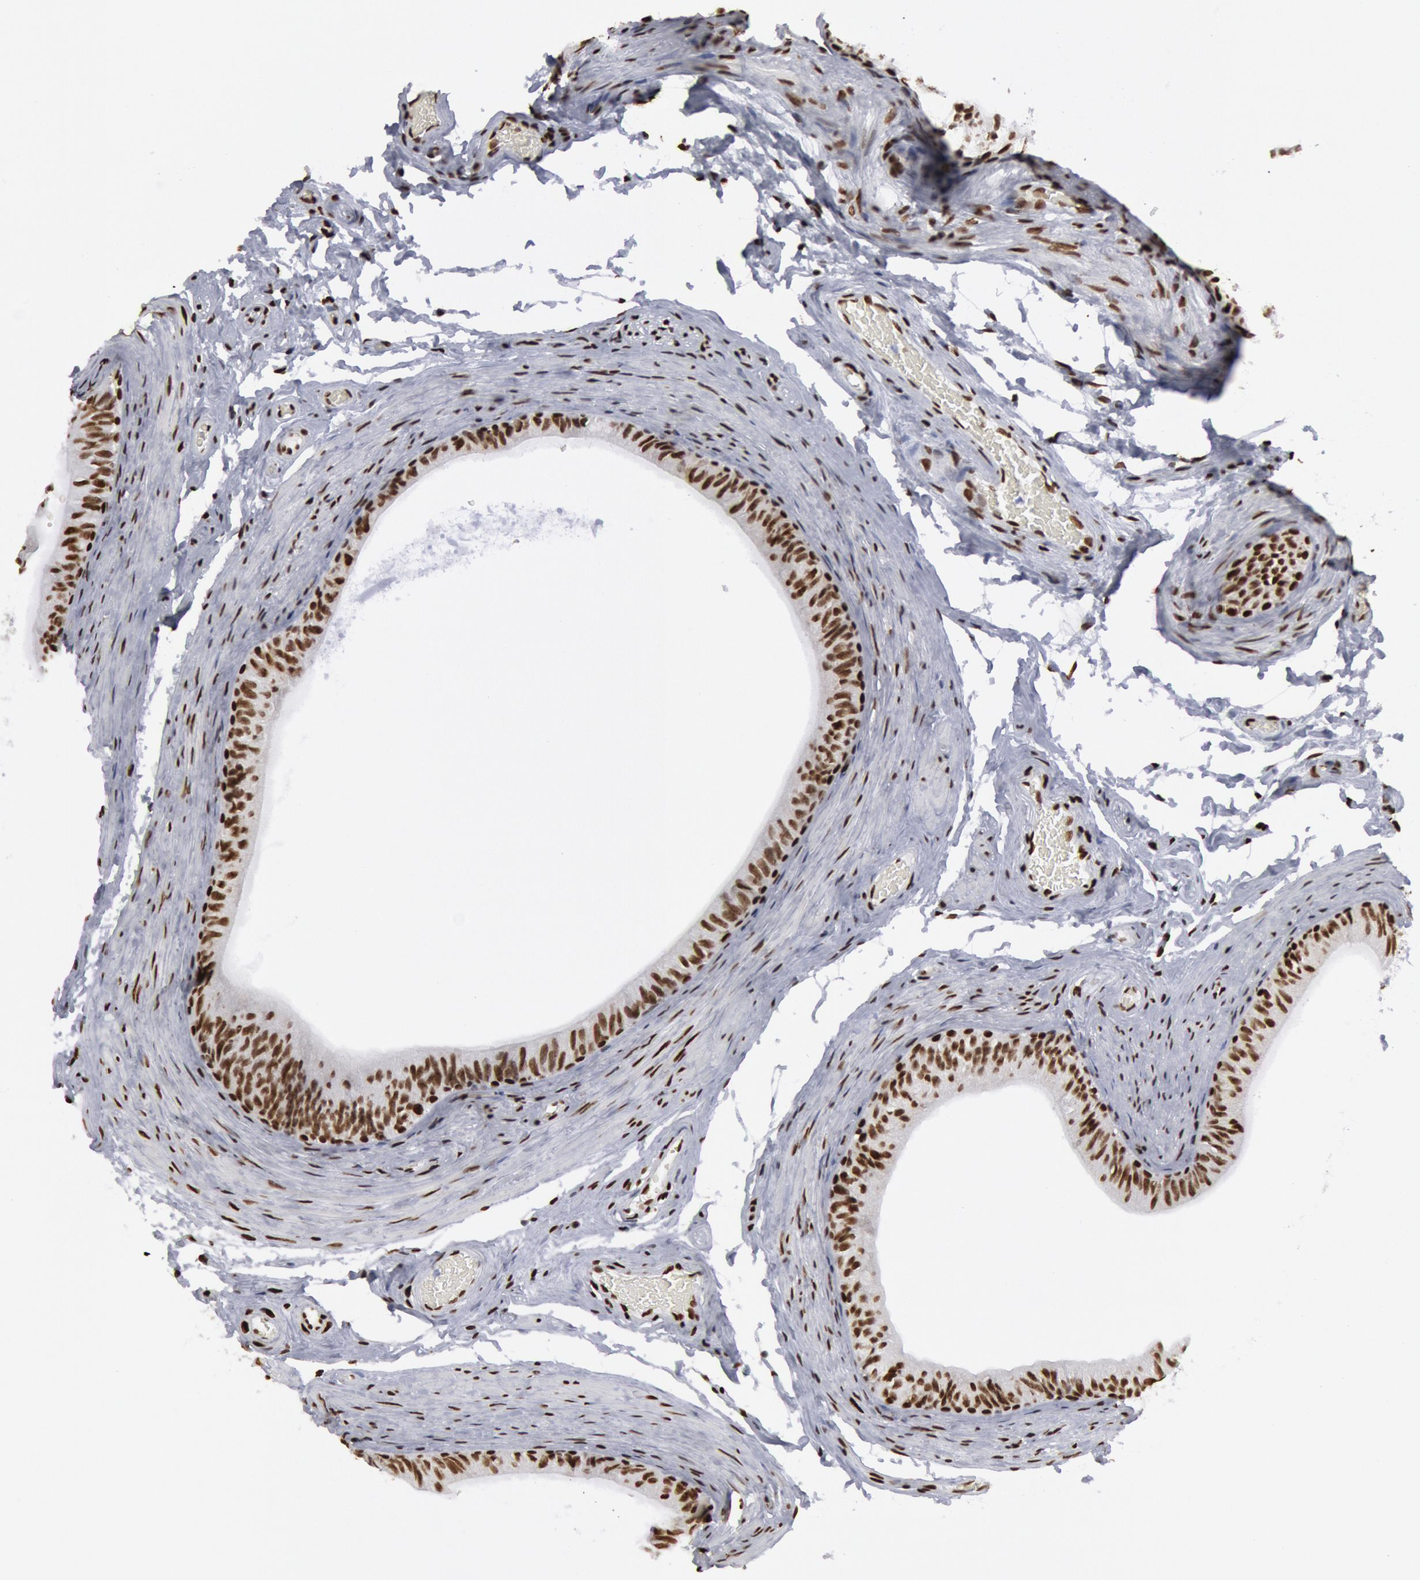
{"staining": {"intensity": "strong", "quantity": ">75%", "location": "nuclear"}, "tissue": "epididymis", "cell_type": "Glandular cells", "image_type": "normal", "snomed": [{"axis": "morphology", "description": "Normal tissue, NOS"}, {"axis": "topography", "description": "Testis"}, {"axis": "topography", "description": "Epididymis"}], "caption": "Protein staining shows strong nuclear staining in about >75% of glandular cells in benign epididymis.", "gene": "MECP2", "patient": {"sex": "male", "age": 36}}